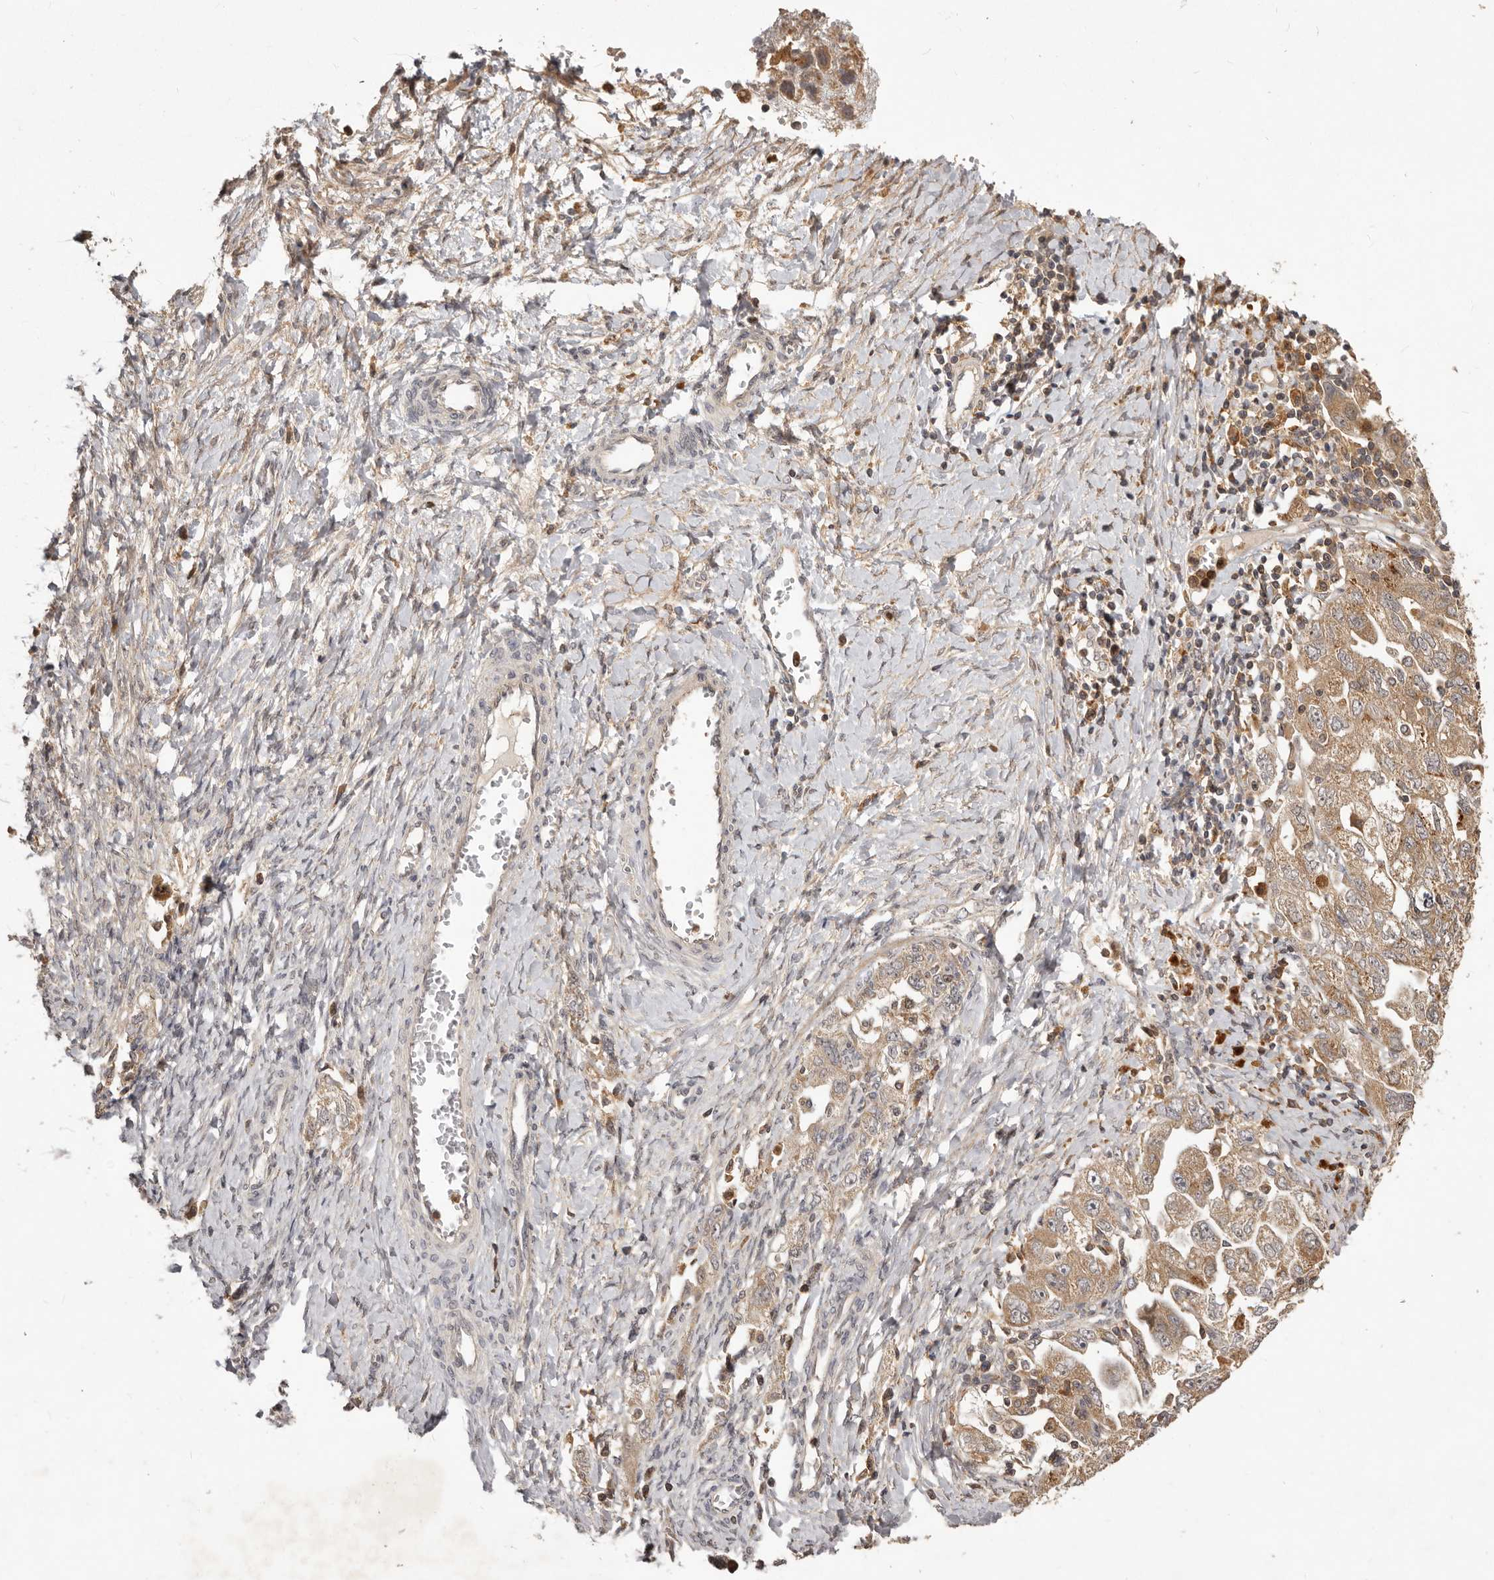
{"staining": {"intensity": "moderate", "quantity": ">75%", "location": "cytoplasmic/membranous"}, "tissue": "ovarian cancer", "cell_type": "Tumor cells", "image_type": "cancer", "snomed": [{"axis": "morphology", "description": "Carcinoma, NOS"}, {"axis": "morphology", "description": "Cystadenocarcinoma, serous, NOS"}, {"axis": "topography", "description": "Ovary"}], "caption": "There is medium levels of moderate cytoplasmic/membranous expression in tumor cells of ovarian carcinoma, as demonstrated by immunohistochemical staining (brown color).", "gene": "RNF187", "patient": {"sex": "female", "age": 69}}